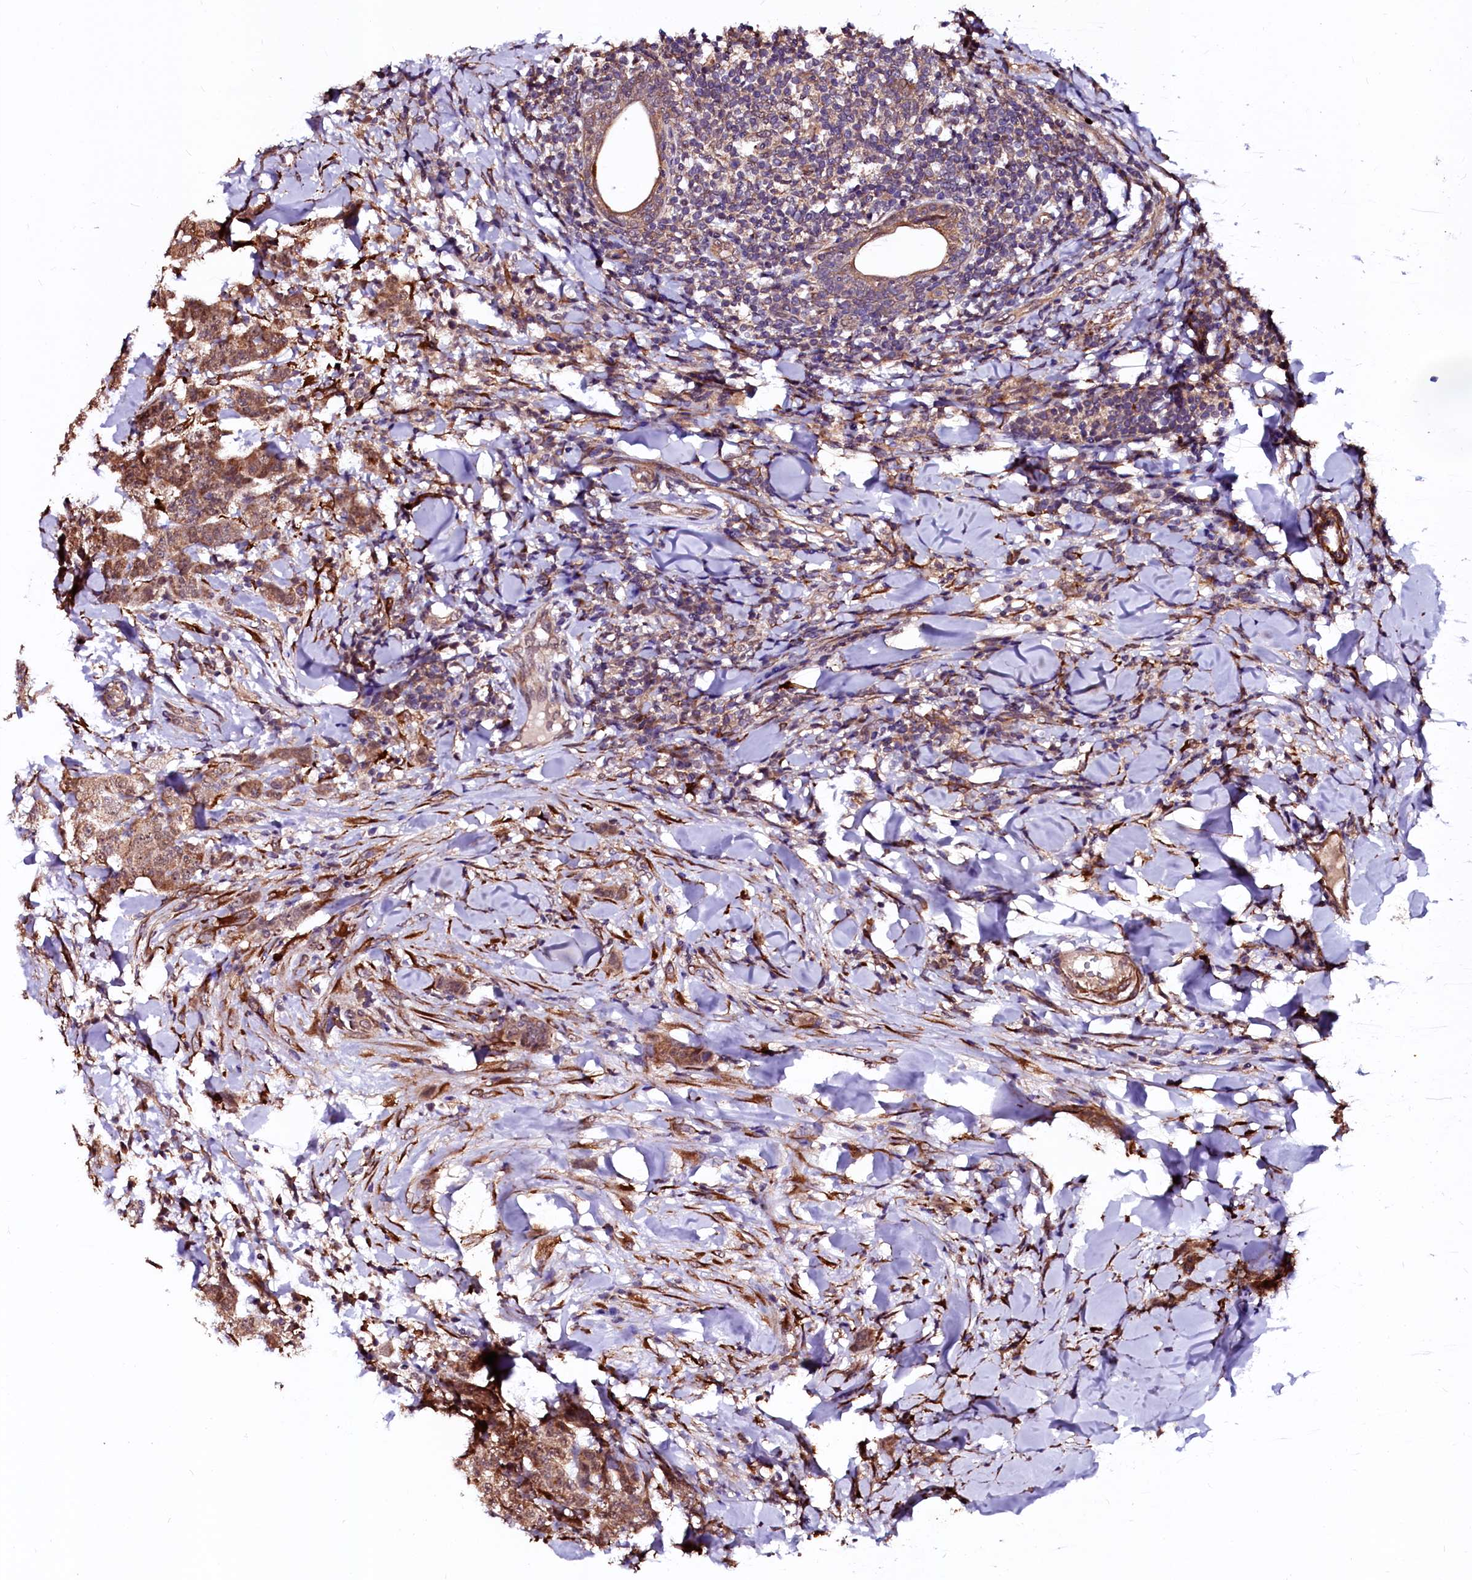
{"staining": {"intensity": "moderate", "quantity": ">75%", "location": "cytoplasmic/membranous"}, "tissue": "breast cancer", "cell_type": "Tumor cells", "image_type": "cancer", "snomed": [{"axis": "morphology", "description": "Duct carcinoma"}, {"axis": "topography", "description": "Breast"}], "caption": "A micrograph showing moderate cytoplasmic/membranous positivity in approximately >75% of tumor cells in infiltrating ductal carcinoma (breast), as visualized by brown immunohistochemical staining.", "gene": "N4BP1", "patient": {"sex": "female", "age": 40}}